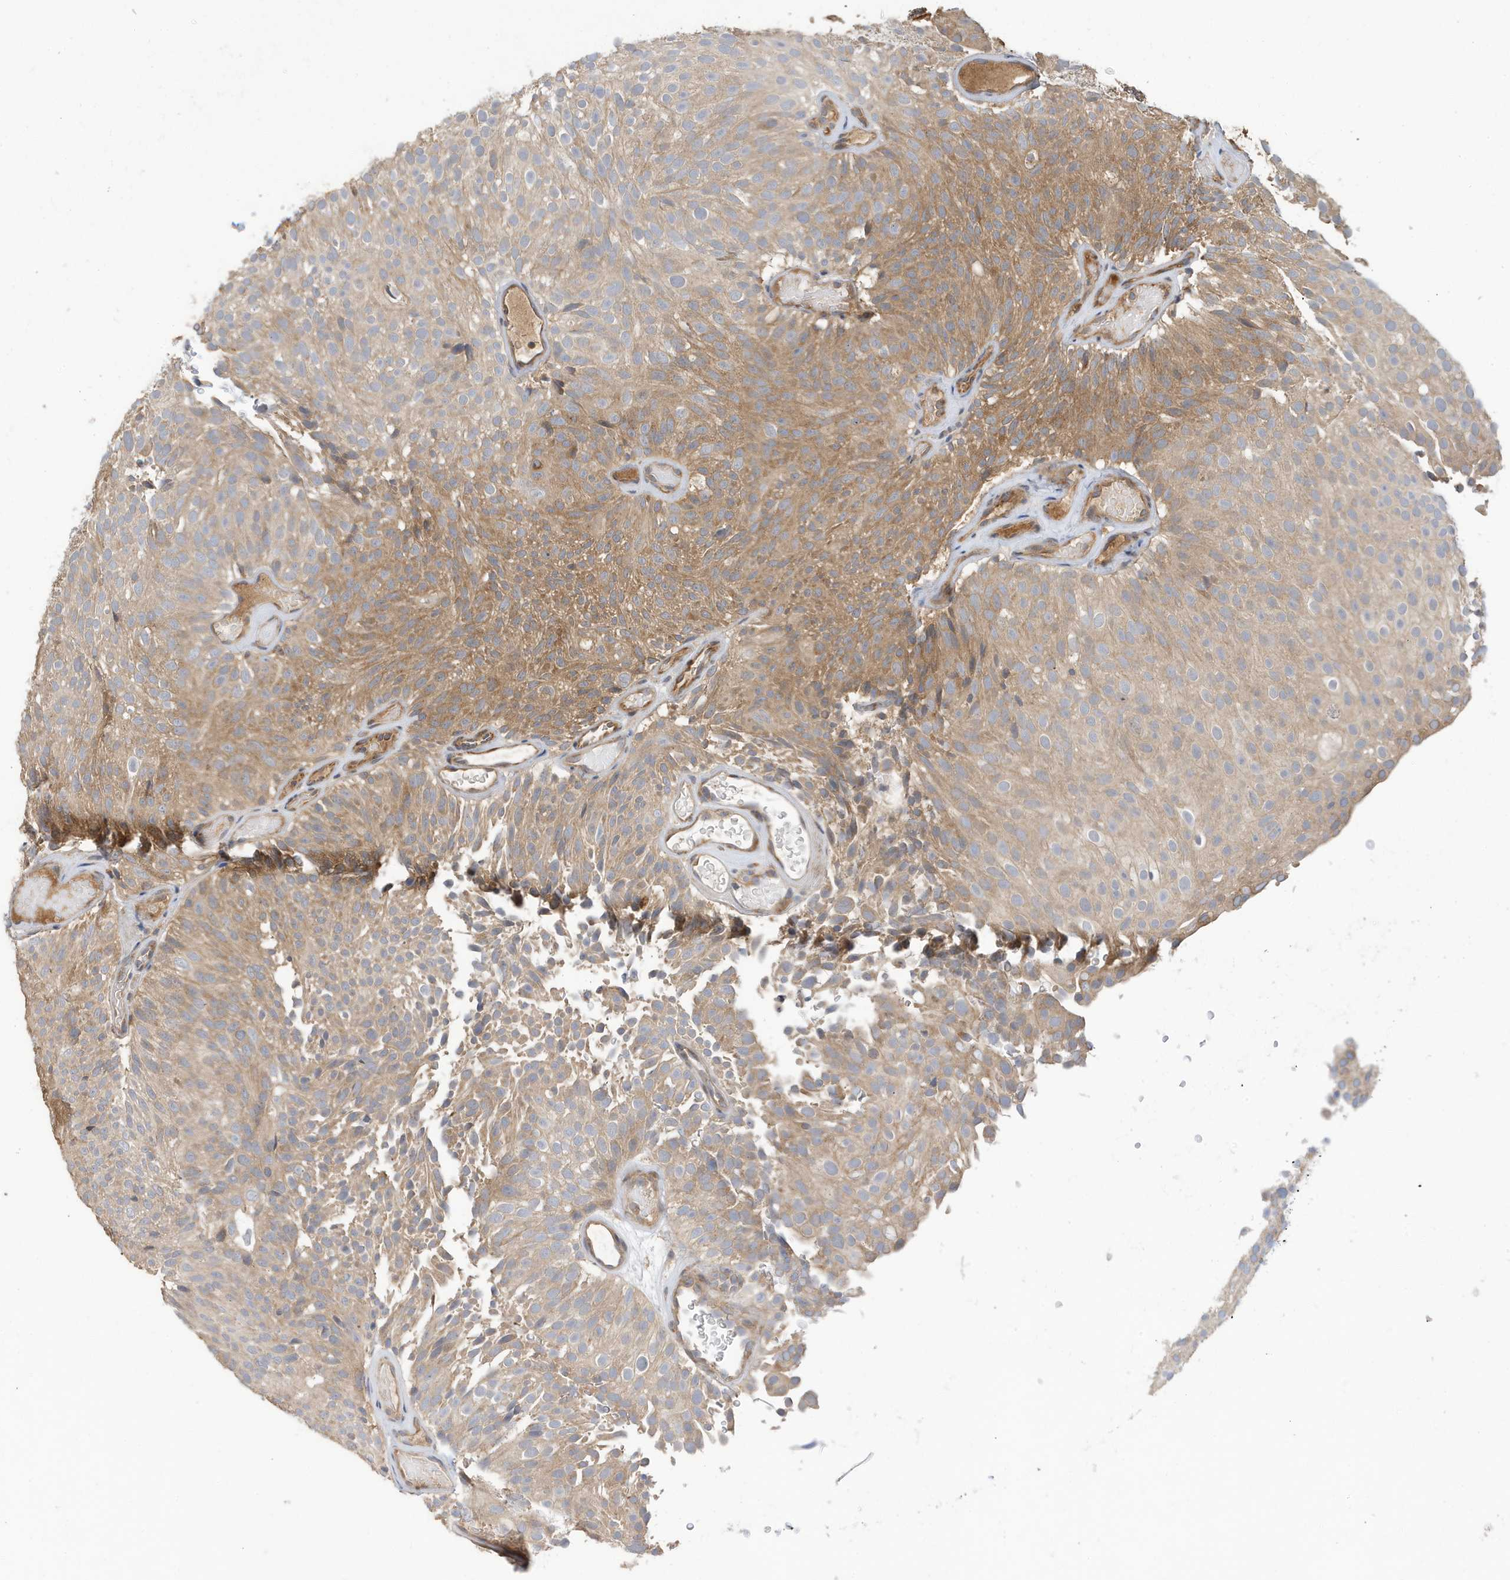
{"staining": {"intensity": "moderate", "quantity": "25%-75%", "location": "cytoplasmic/membranous"}, "tissue": "urothelial cancer", "cell_type": "Tumor cells", "image_type": "cancer", "snomed": [{"axis": "morphology", "description": "Urothelial carcinoma, Low grade"}, {"axis": "topography", "description": "Urinary bladder"}], "caption": "Immunohistochemistry (IHC) (DAB) staining of urothelial cancer displays moderate cytoplasmic/membranous protein staining in approximately 25%-75% of tumor cells. (DAB (3,3'-diaminobenzidine) IHC, brown staining for protein, blue staining for nuclei).", "gene": "LAPTM4A", "patient": {"sex": "male", "age": 78}}